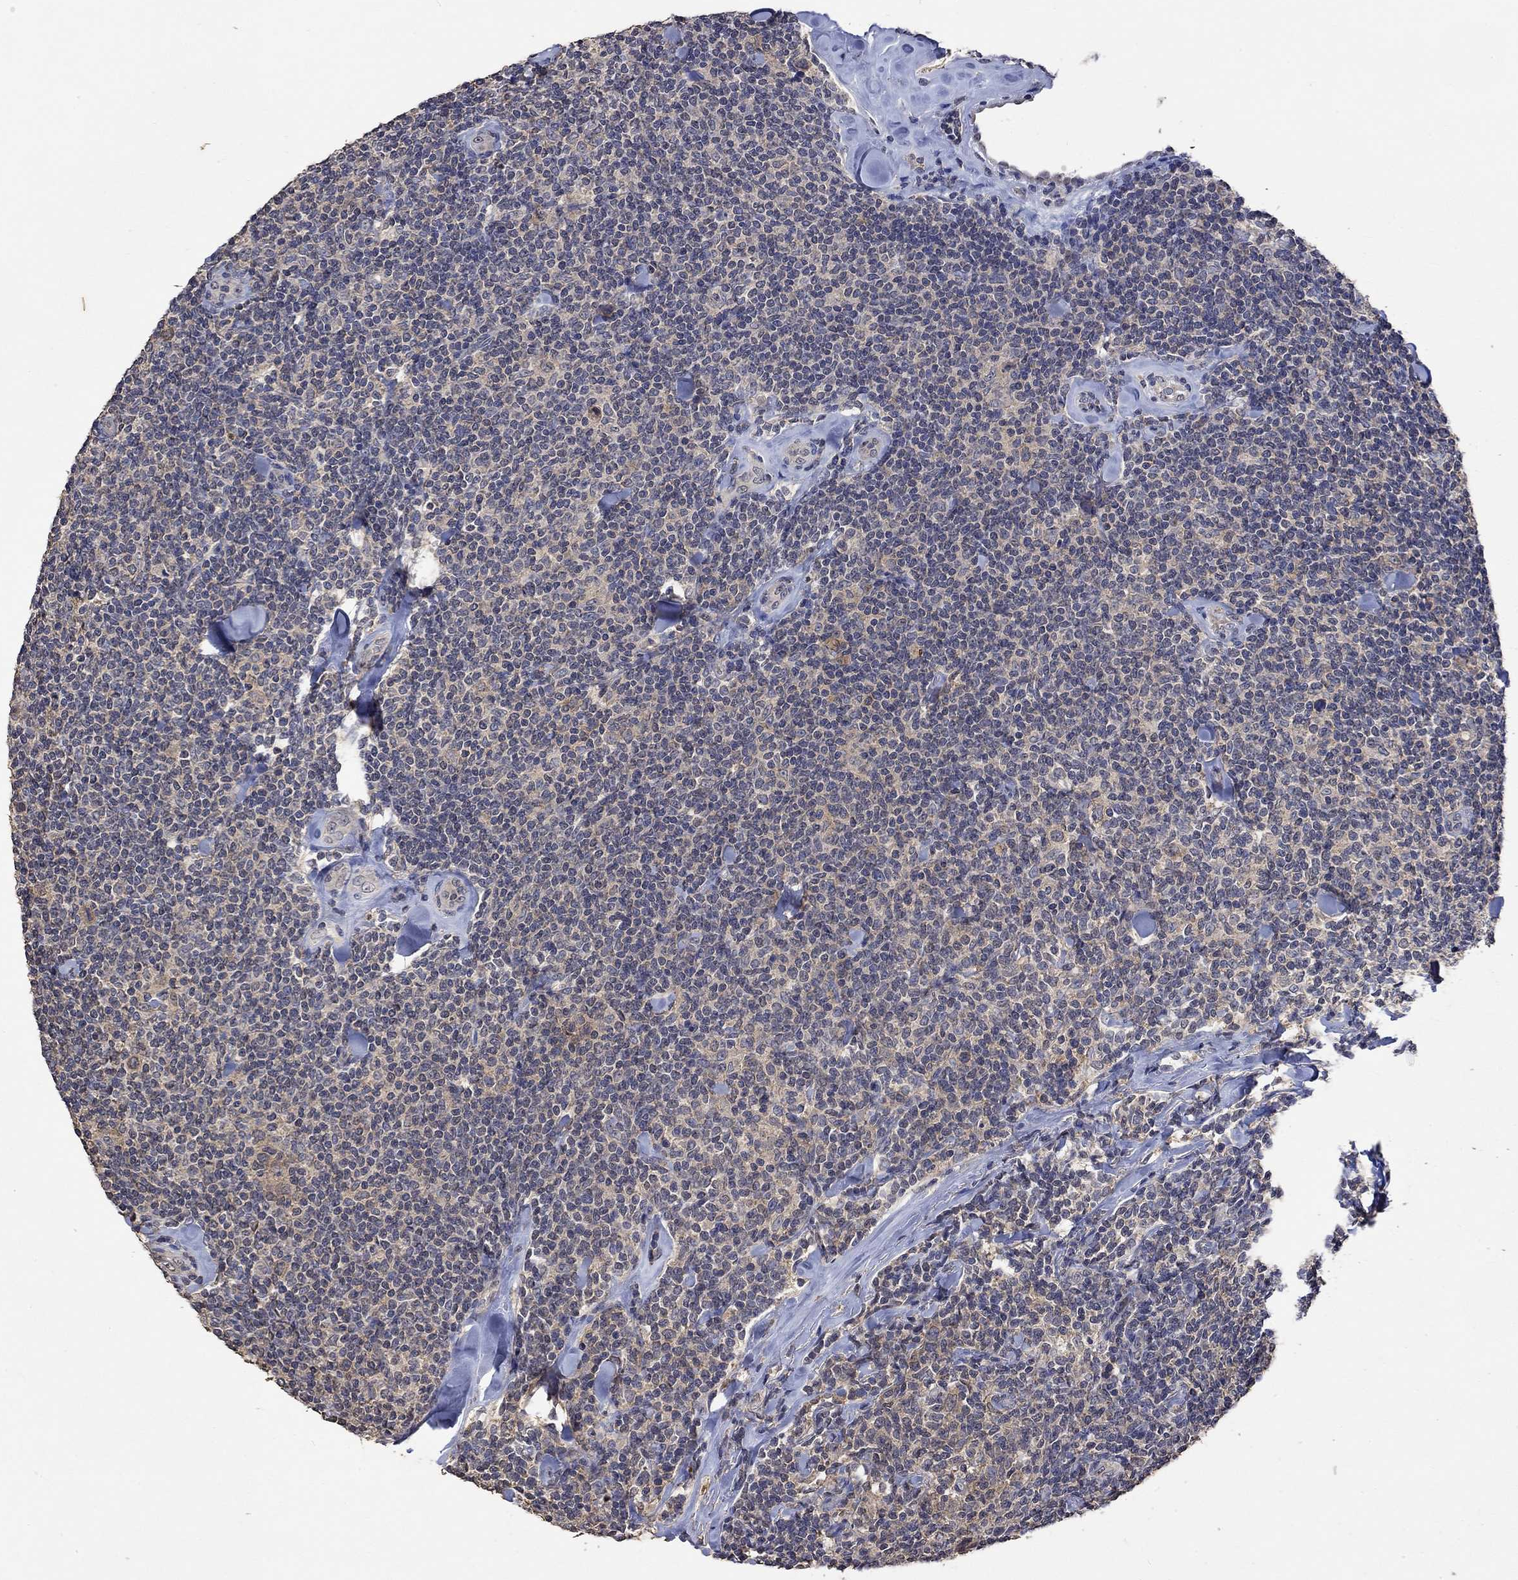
{"staining": {"intensity": "negative", "quantity": "none", "location": "none"}, "tissue": "lymphoma", "cell_type": "Tumor cells", "image_type": "cancer", "snomed": [{"axis": "morphology", "description": "Malignant lymphoma, non-Hodgkin's type, Low grade"}, {"axis": "topography", "description": "Lymph node"}], "caption": "DAB immunohistochemical staining of lymphoma shows no significant positivity in tumor cells.", "gene": "PTPN20", "patient": {"sex": "female", "age": 56}}